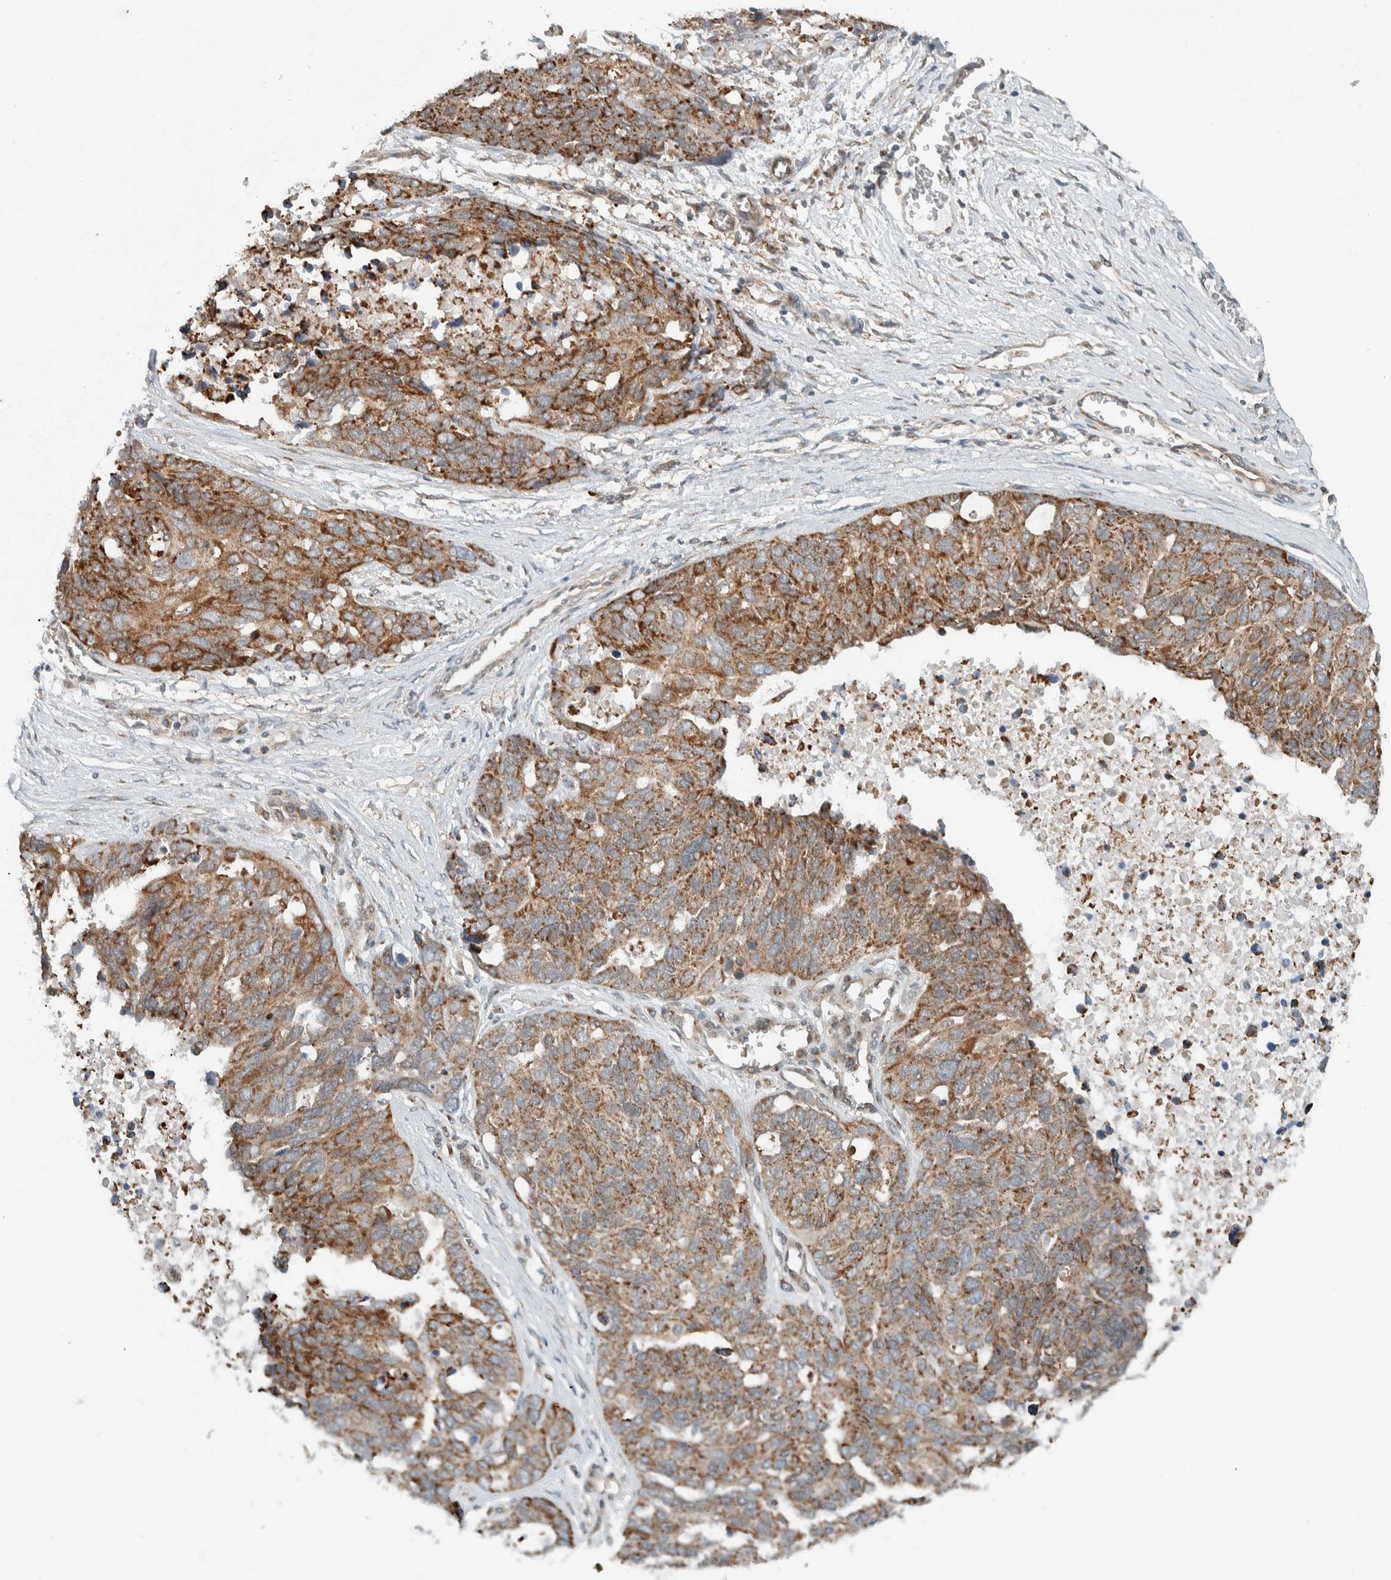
{"staining": {"intensity": "moderate", "quantity": ">75%", "location": "cytoplasmic/membranous"}, "tissue": "ovarian cancer", "cell_type": "Tumor cells", "image_type": "cancer", "snomed": [{"axis": "morphology", "description": "Cystadenocarcinoma, serous, NOS"}, {"axis": "topography", "description": "Ovary"}], "caption": "Approximately >75% of tumor cells in ovarian serous cystadenocarcinoma show moderate cytoplasmic/membranous protein positivity as visualized by brown immunohistochemical staining.", "gene": "RERE", "patient": {"sex": "female", "age": 44}}